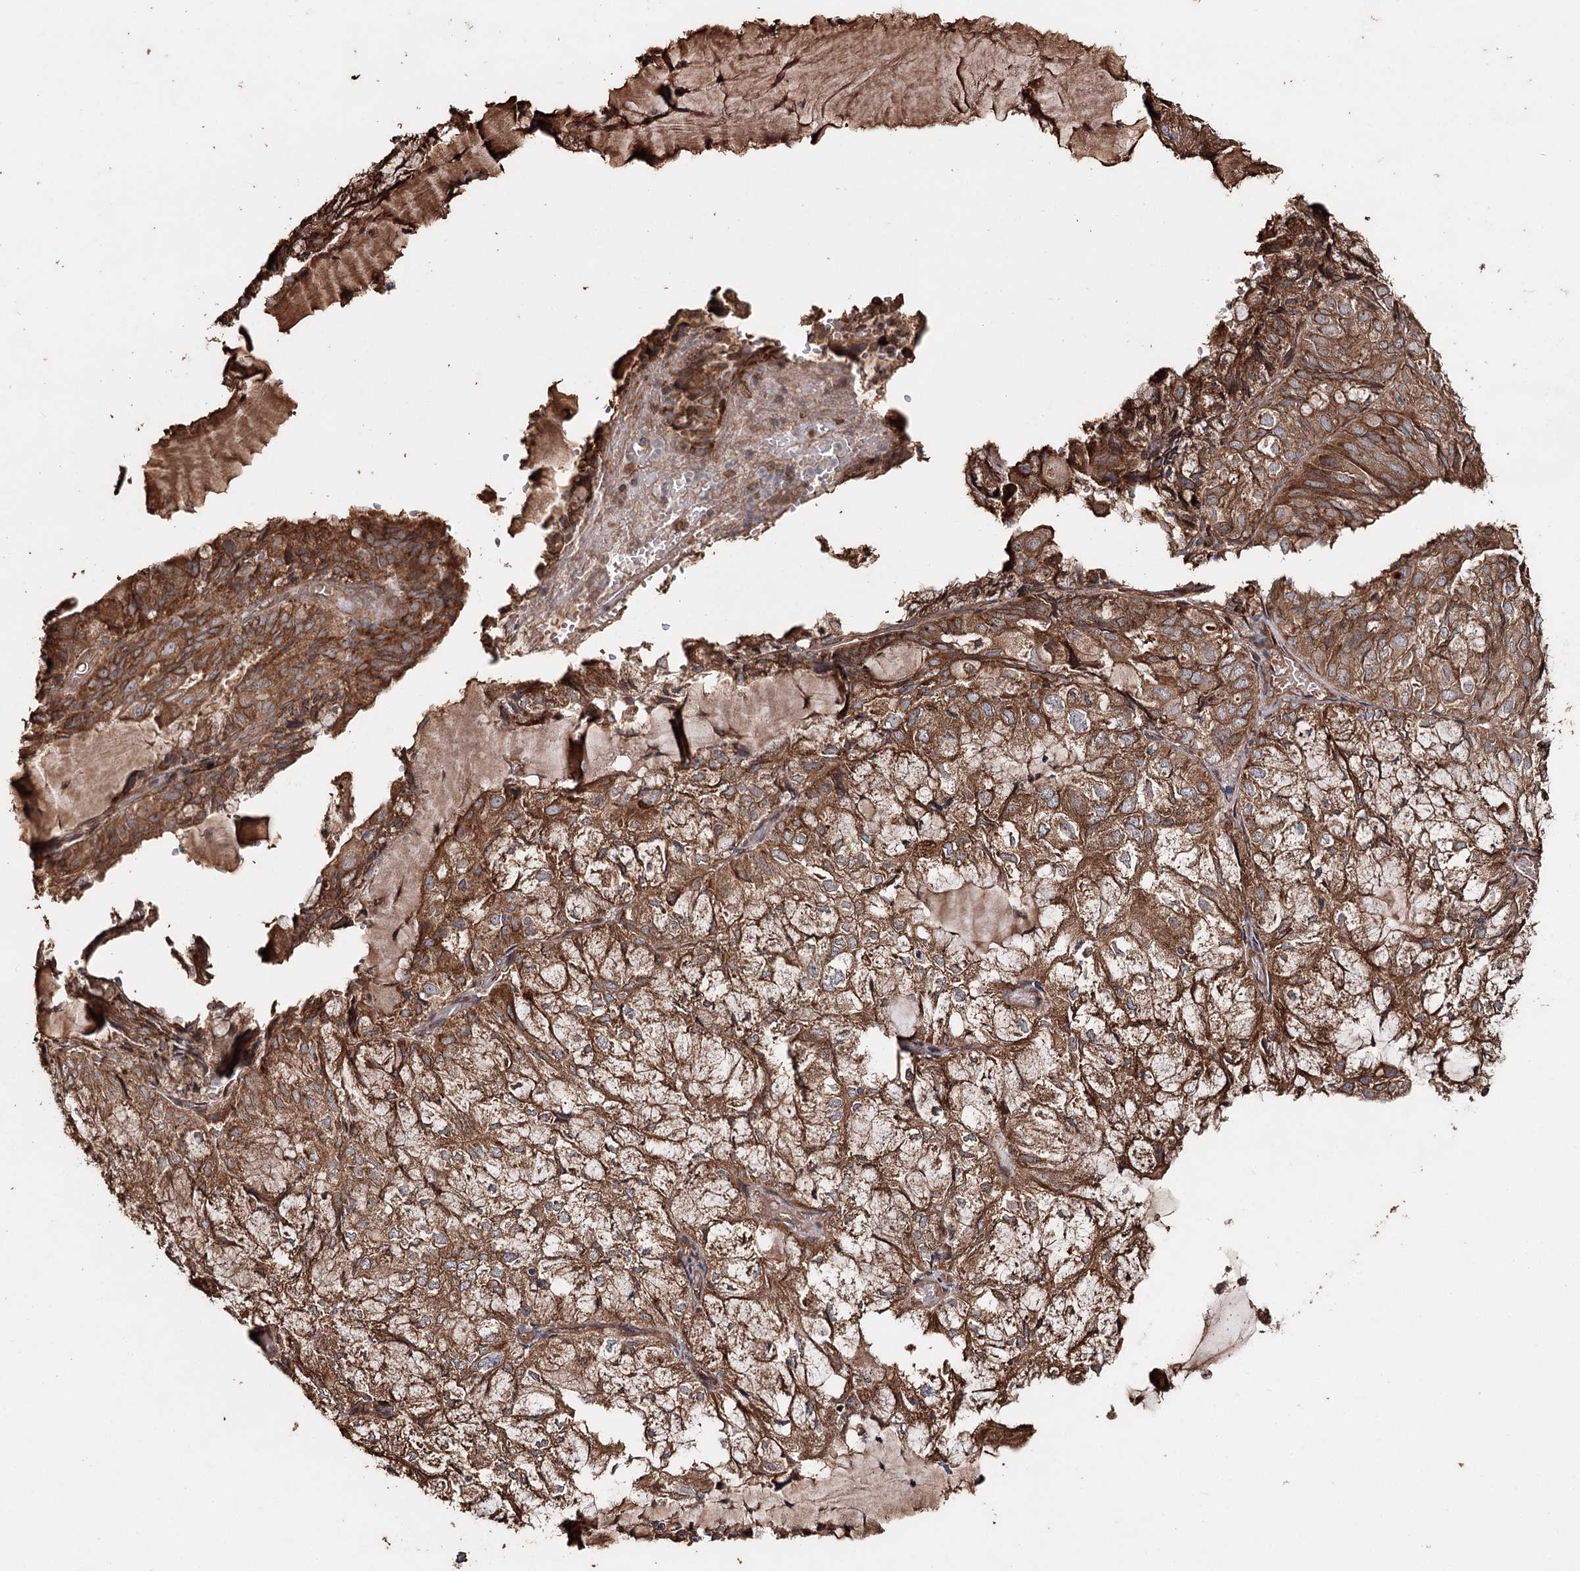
{"staining": {"intensity": "strong", "quantity": ">75%", "location": "cytoplasmic/membranous"}, "tissue": "endometrial cancer", "cell_type": "Tumor cells", "image_type": "cancer", "snomed": [{"axis": "morphology", "description": "Adenocarcinoma, NOS"}, {"axis": "topography", "description": "Endometrium"}], "caption": "The immunohistochemical stain highlights strong cytoplasmic/membranous positivity in tumor cells of endometrial cancer (adenocarcinoma) tissue.", "gene": "SYVN1", "patient": {"sex": "female", "age": 81}}